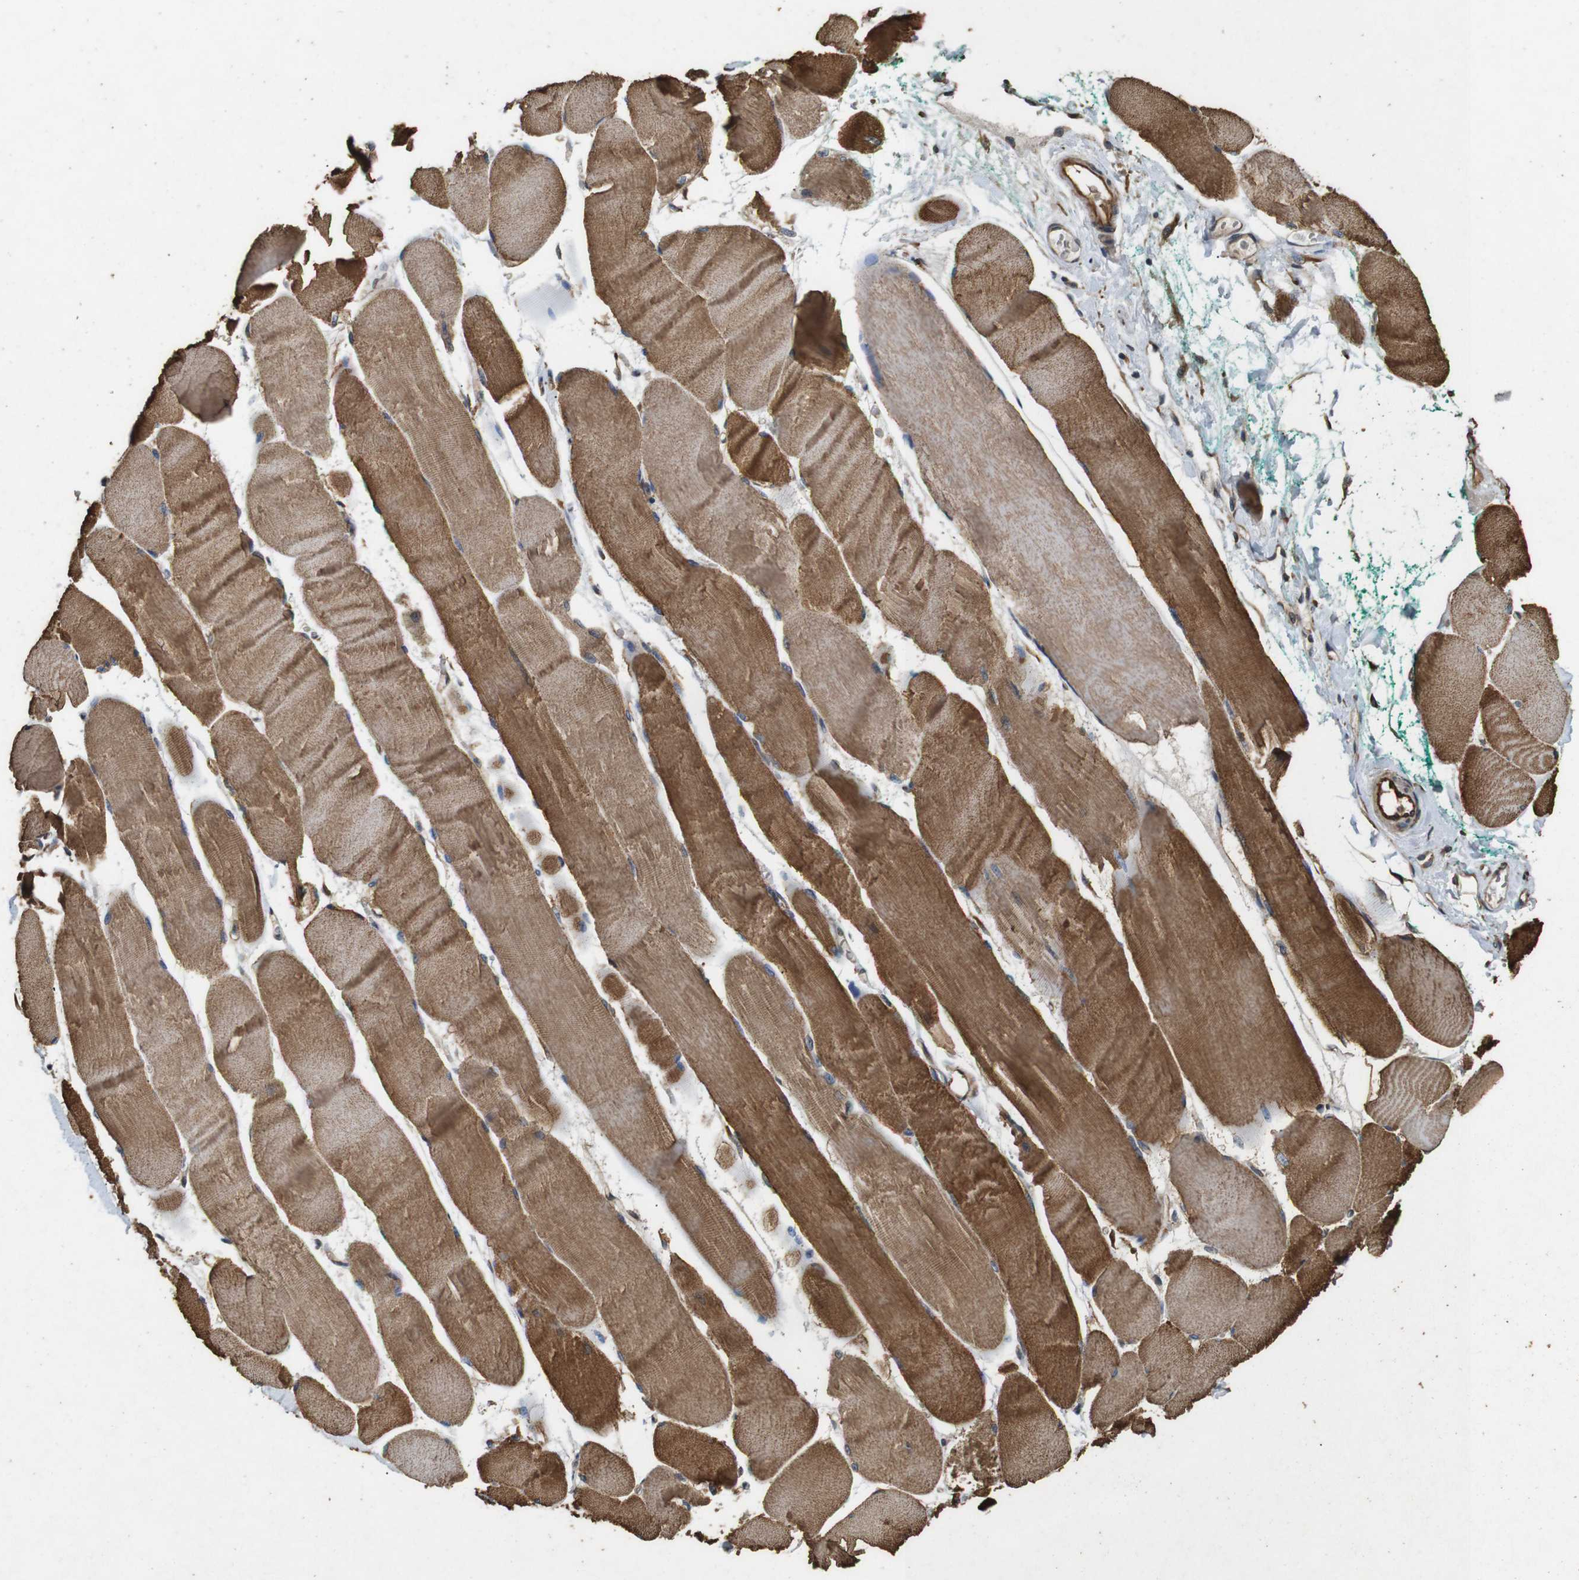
{"staining": {"intensity": "moderate", "quantity": ">75%", "location": "cytoplasmic/membranous"}, "tissue": "skeletal muscle", "cell_type": "Myocytes", "image_type": "normal", "snomed": [{"axis": "morphology", "description": "Normal tissue, NOS"}, {"axis": "morphology", "description": "Squamous cell carcinoma, NOS"}, {"axis": "topography", "description": "Skeletal muscle"}], "caption": "An image showing moderate cytoplasmic/membranous staining in about >75% of myocytes in benign skeletal muscle, as visualized by brown immunohistochemical staining.", "gene": "CNPY4", "patient": {"sex": "male", "age": 51}}